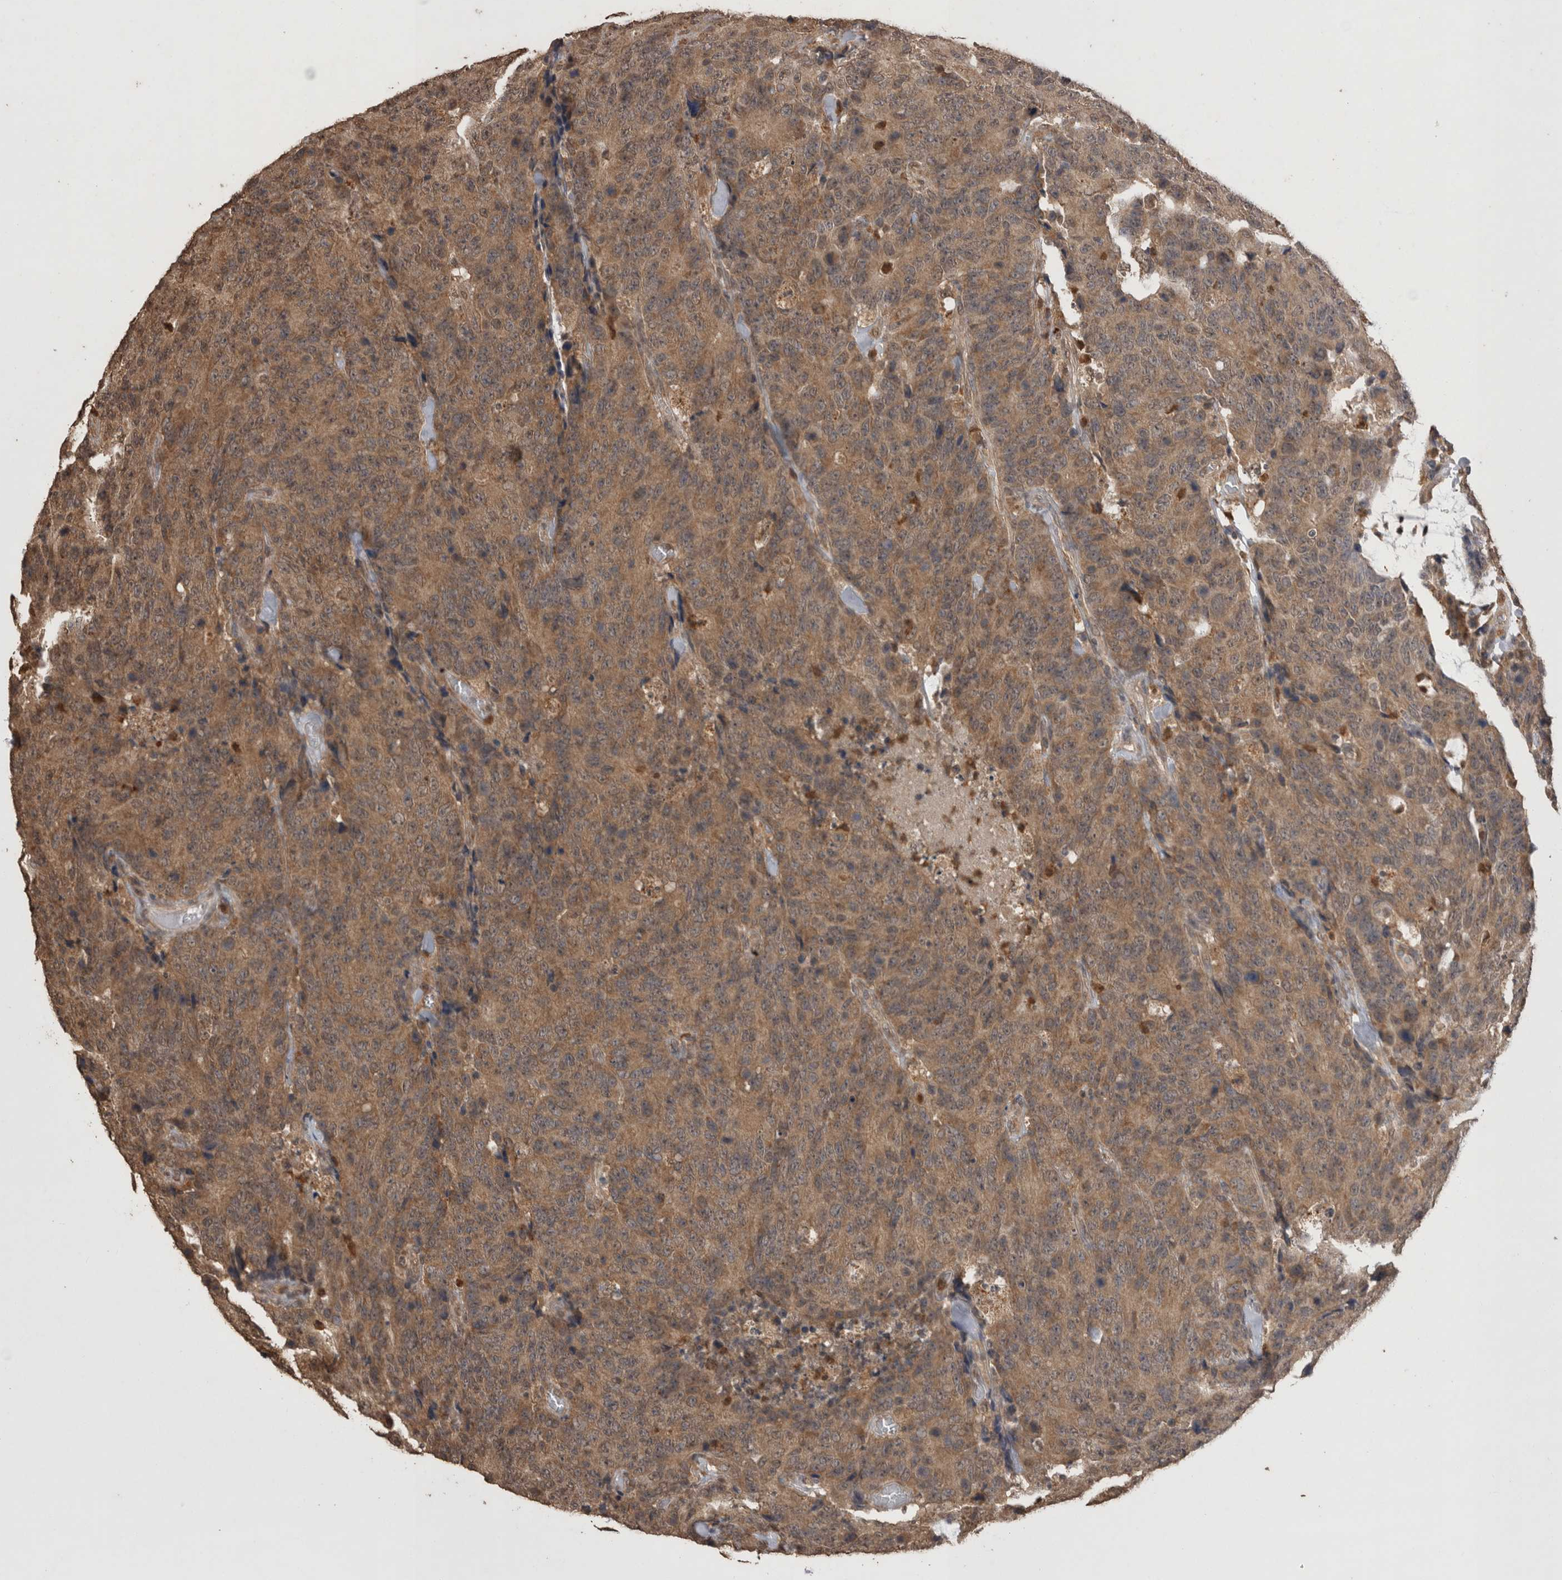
{"staining": {"intensity": "moderate", "quantity": ">75%", "location": "cytoplasmic/membranous"}, "tissue": "colorectal cancer", "cell_type": "Tumor cells", "image_type": "cancer", "snomed": [{"axis": "morphology", "description": "Adenocarcinoma, NOS"}, {"axis": "topography", "description": "Colon"}], "caption": "This is an image of IHC staining of colorectal adenocarcinoma, which shows moderate positivity in the cytoplasmic/membranous of tumor cells.", "gene": "GRK5", "patient": {"sex": "female", "age": 86}}